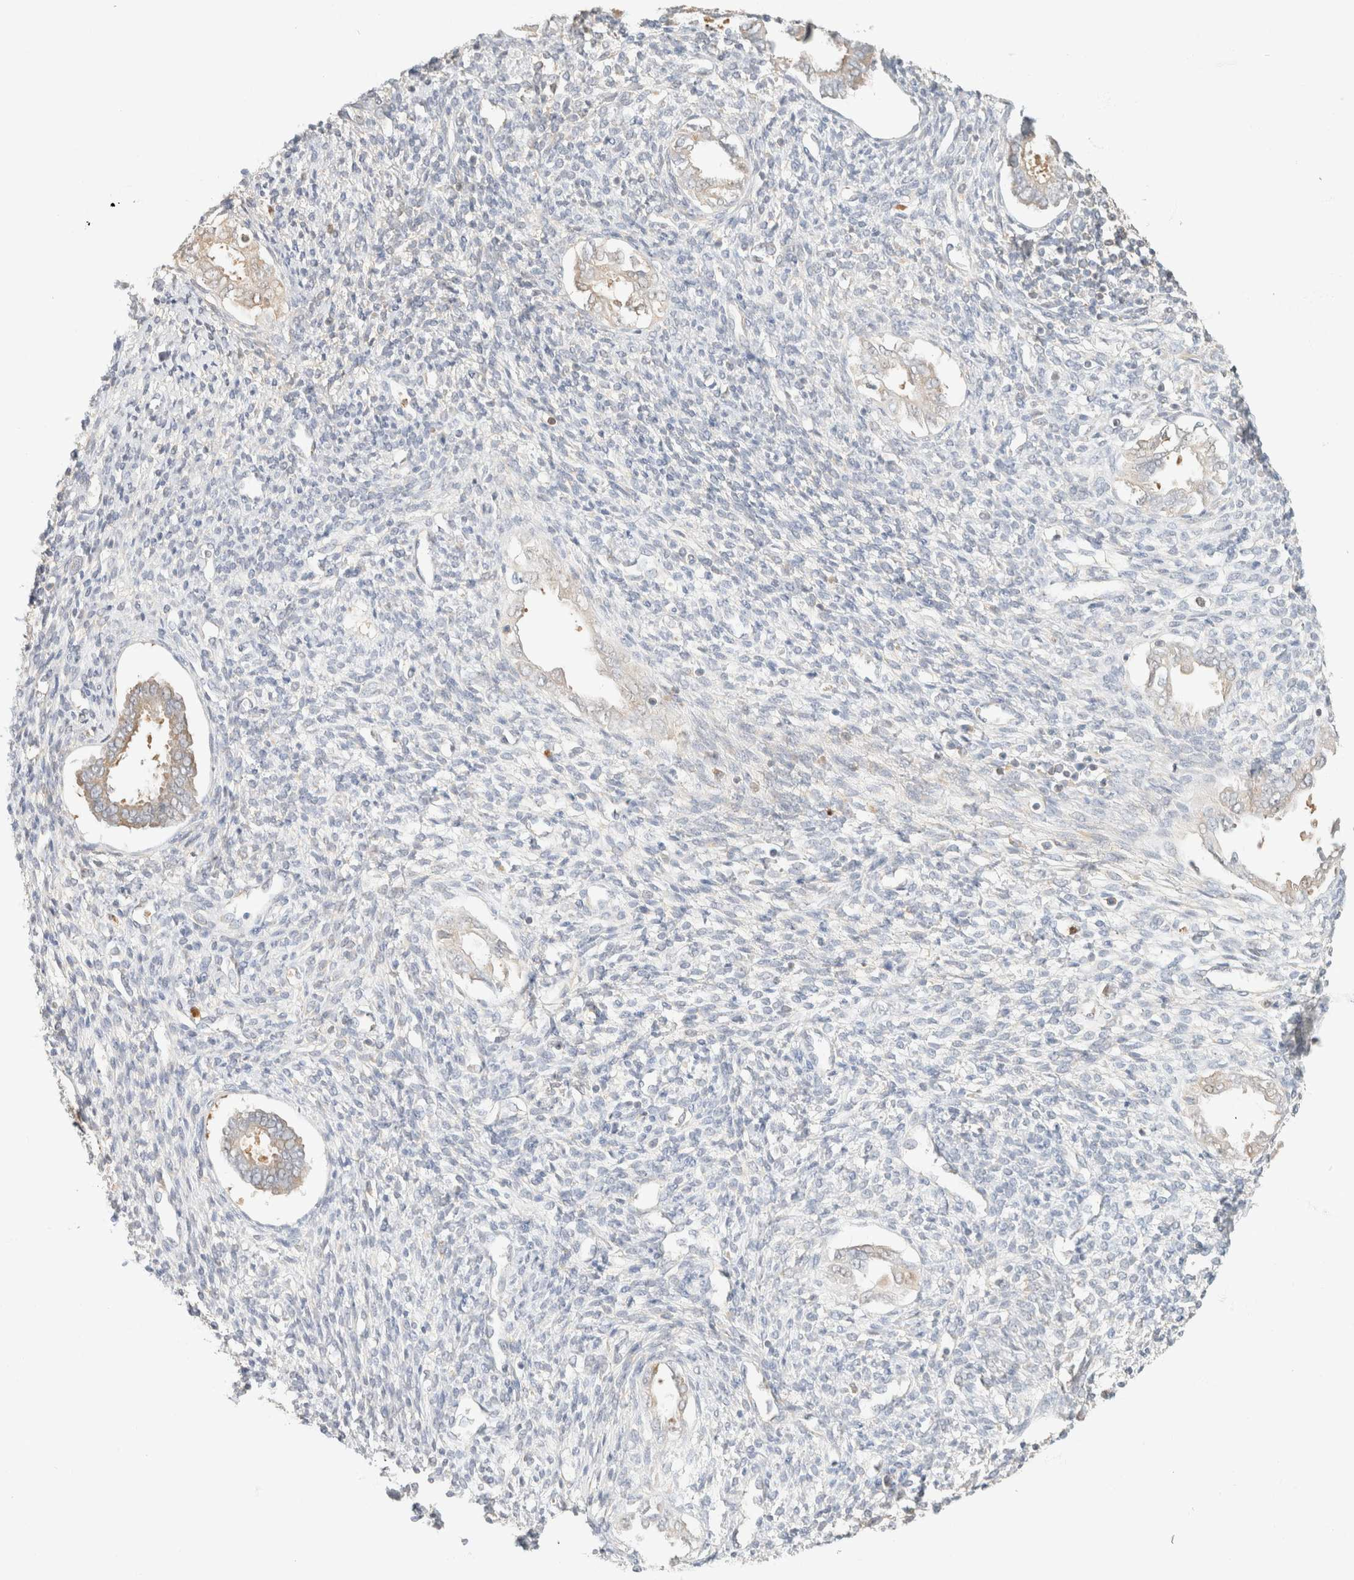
{"staining": {"intensity": "negative", "quantity": "none", "location": "none"}, "tissue": "endometrium", "cell_type": "Cells in endometrial stroma", "image_type": "normal", "snomed": [{"axis": "morphology", "description": "Normal tissue, NOS"}, {"axis": "topography", "description": "Endometrium"}], "caption": "Cells in endometrial stroma show no significant staining in benign endometrium.", "gene": "GPI", "patient": {"sex": "female", "age": 66}}